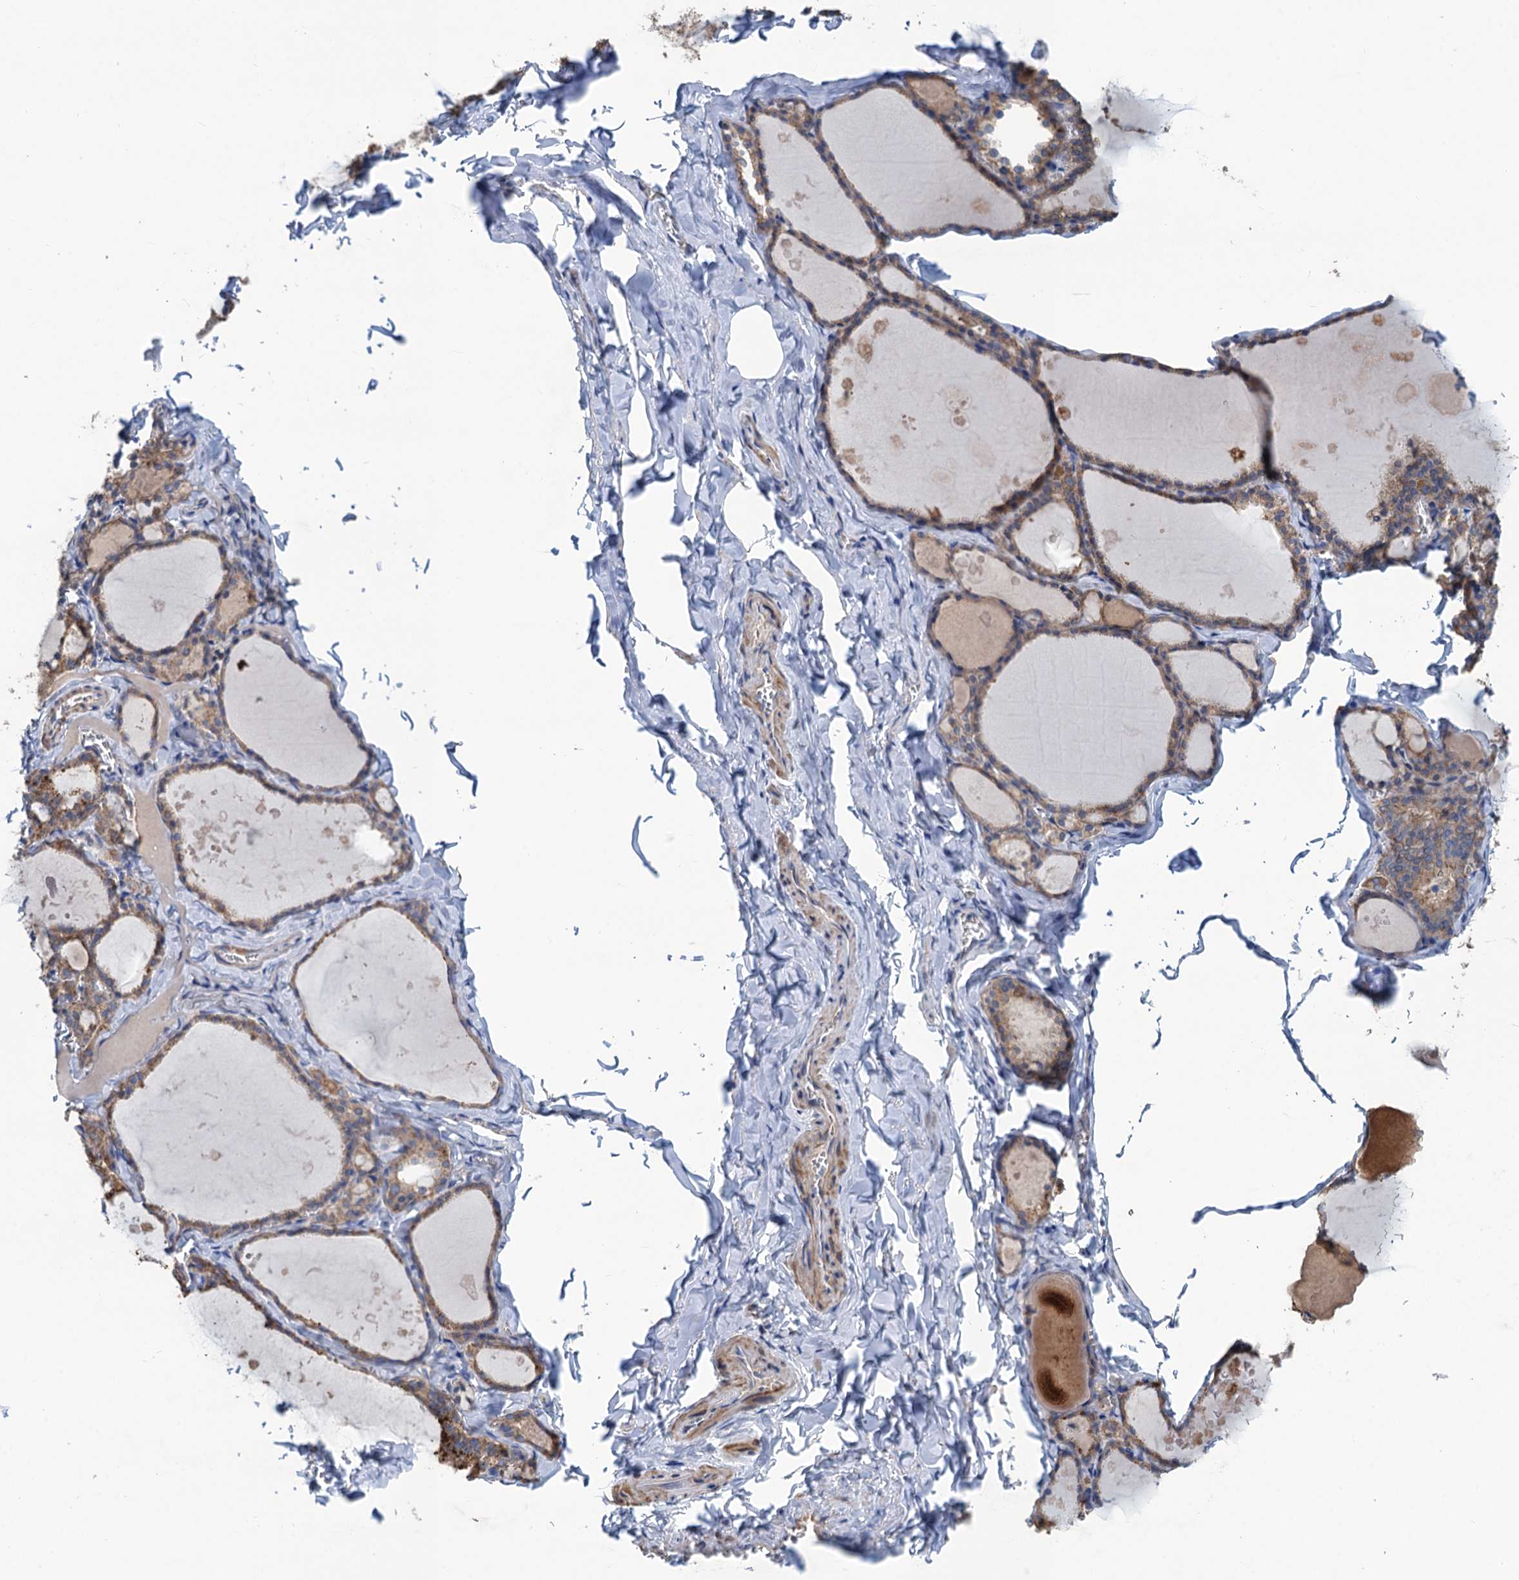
{"staining": {"intensity": "weak", "quantity": ">75%", "location": "cytoplasmic/membranous"}, "tissue": "thyroid gland", "cell_type": "Glandular cells", "image_type": "normal", "snomed": [{"axis": "morphology", "description": "Normal tissue, NOS"}, {"axis": "topography", "description": "Thyroid gland"}], "caption": "Benign thyroid gland demonstrates weak cytoplasmic/membranous staining in approximately >75% of glandular cells The protein is shown in brown color, while the nuclei are stained blue..", "gene": "SMCO3", "patient": {"sex": "male", "age": 56}}